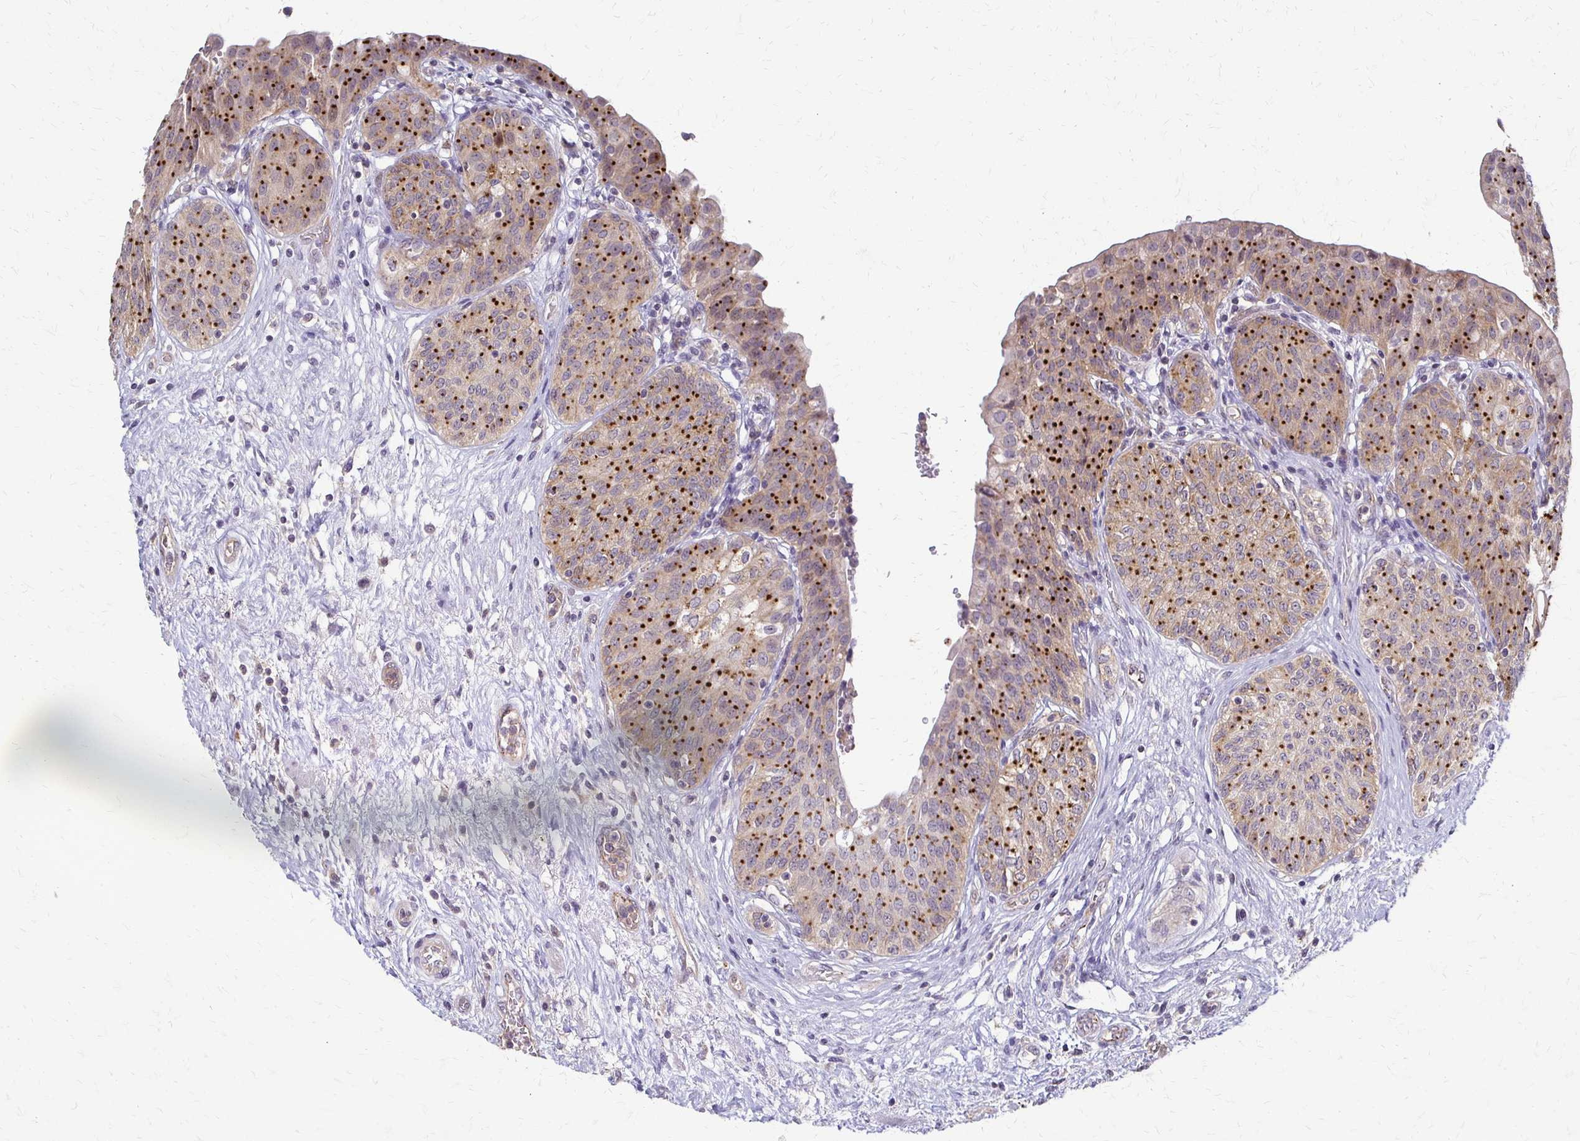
{"staining": {"intensity": "moderate", "quantity": ">75%", "location": "cytoplasmic/membranous"}, "tissue": "urinary bladder", "cell_type": "Urothelial cells", "image_type": "normal", "snomed": [{"axis": "morphology", "description": "Normal tissue, NOS"}, {"axis": "topography", "description": "Urinary bladder"}], "caption": "Moderate cytoplasmic/membranous expression is present in about >75% of urothelial cells in benign urinary bladder. The staining was performed using DAB (3,3'-diaminobenzidine) to visualize the protein expression in brown, while the nuclei were stained in blue with hematoxylin (Magnification: 20x).", "gene": "SLC9A9", "patient": {"sex": "male", "age": 68}}